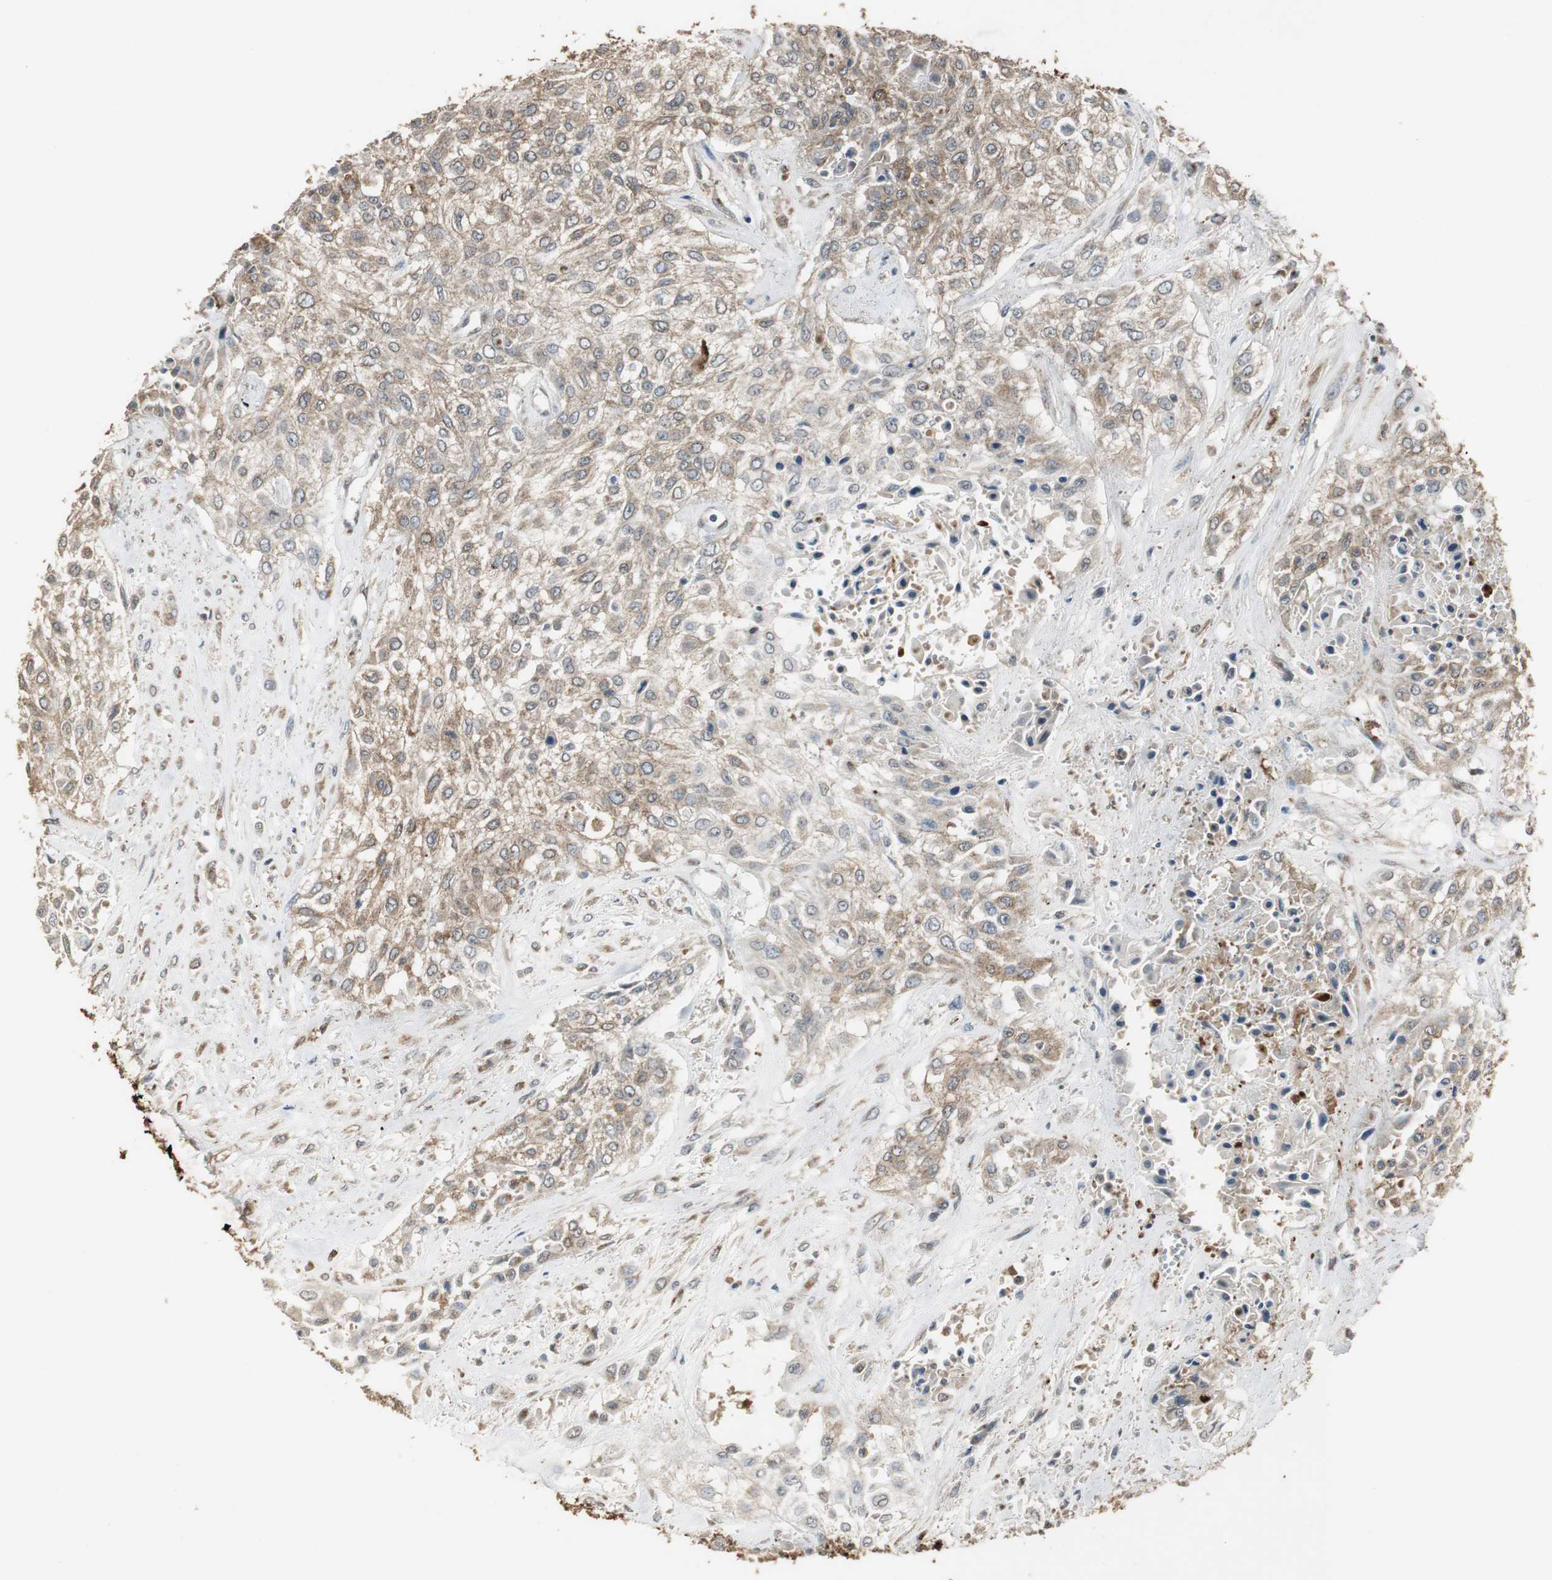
{"staining": {"intensity": "weak", "quantity": ">75%", "location": "cytoplasmic/membranous"}, "tissue": "urothelial cancer", "cell_type": "Tumor cells", "image_type": "cancer", "snomed": [{"axis": "morphology", "description": "Urothelial carcinoma, High grade"}, {"axis": "topography", "description": "Urinary bladder"}], "caption": "Approximately >75% of tumor cells in human high-grade urothelial carcinoma display weak cytoplasmic/membranous protein positivity as visualized by brown immunohistochemical staining.", "gene": "JTB", "patient": {"sex": "male", "age": 57}}